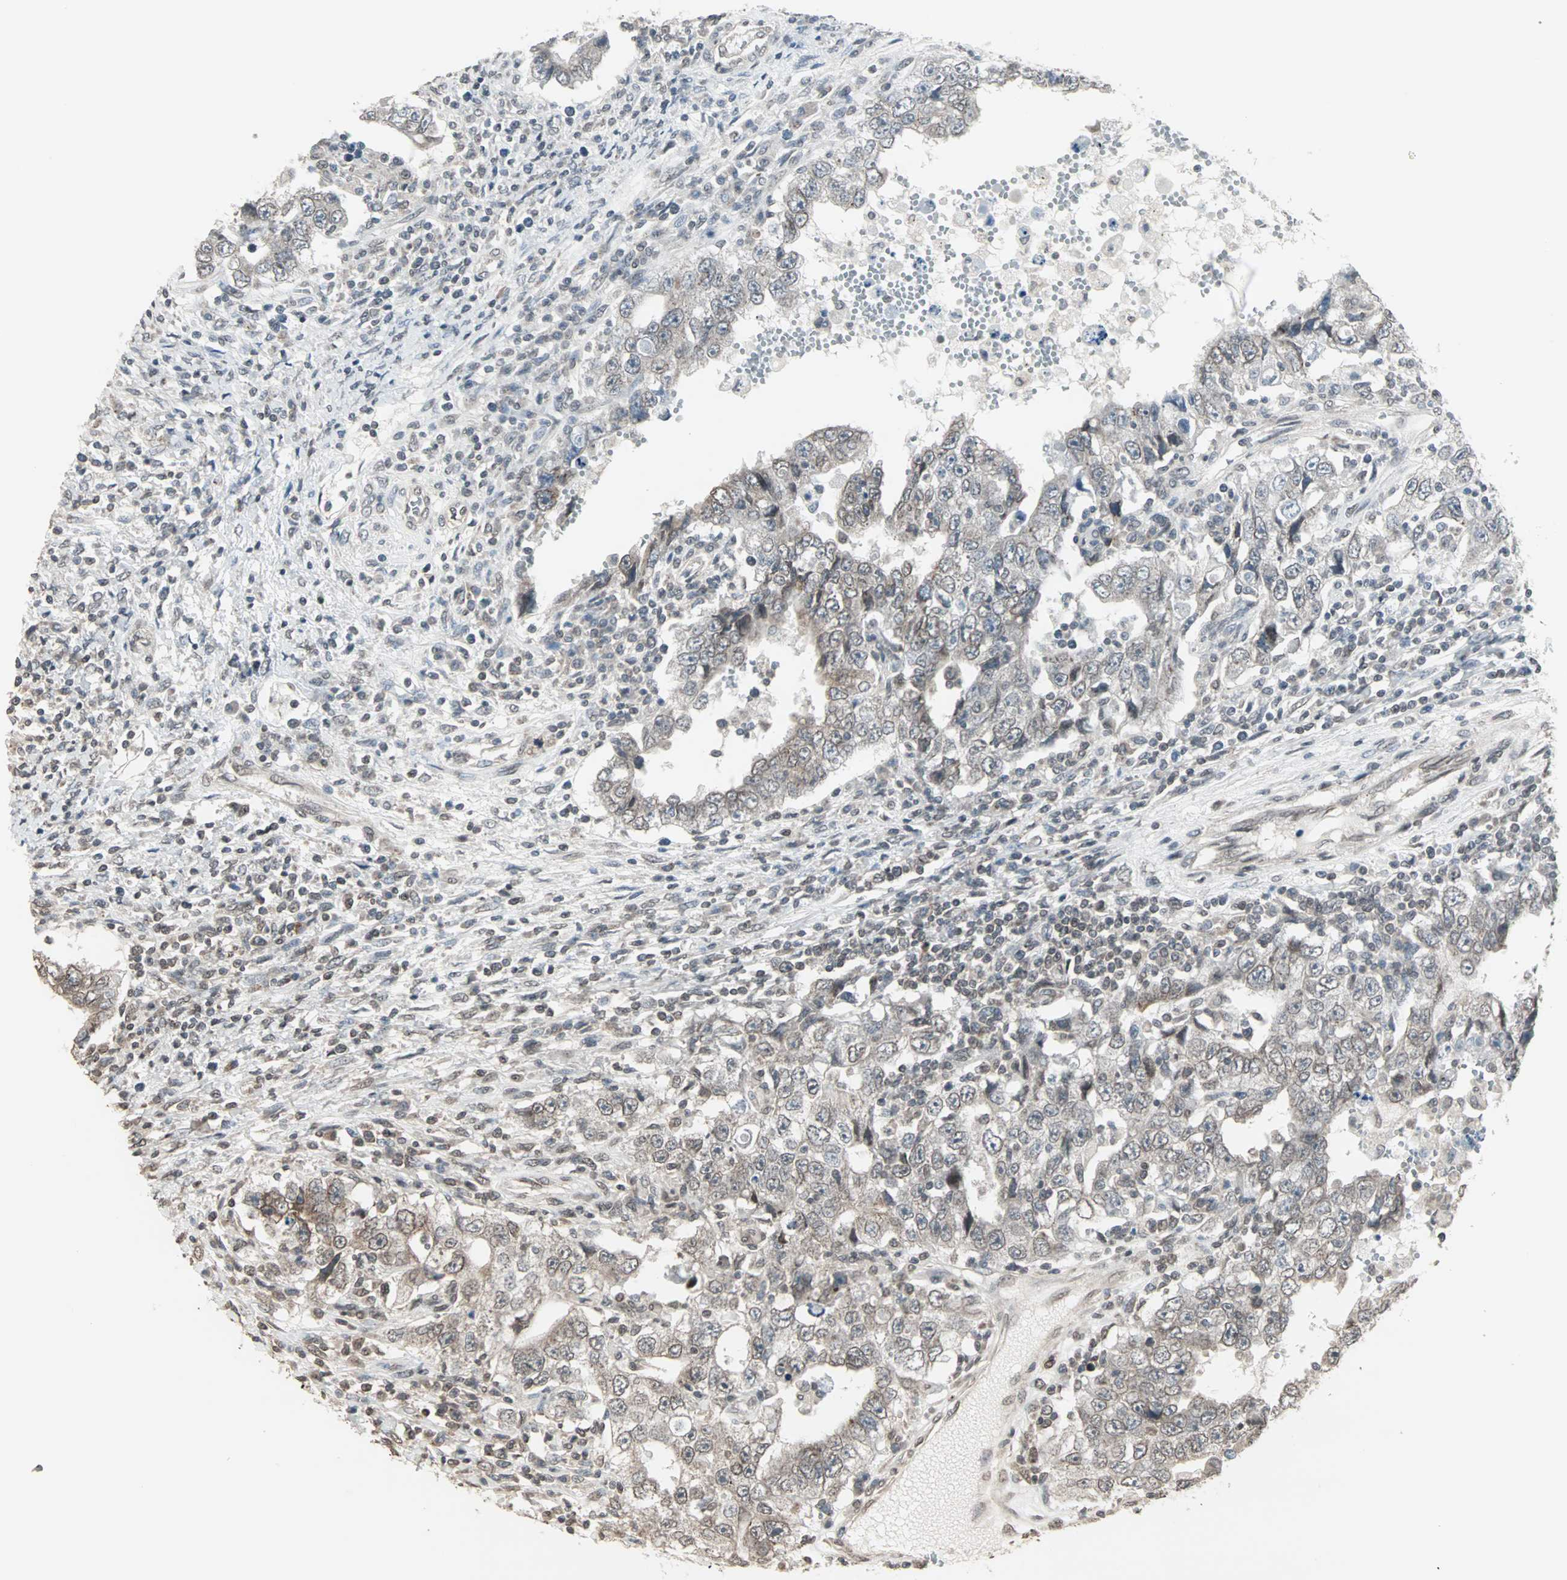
{"staining": {"intensity": "weak", "quantity": "<25%", "location": "cytoplasmic/membranous,nuclear"}, "tissue": "testis cancer", "cell_type": "Tumor cells", "image_type": "cancer", "snomed": [{"axis": "morphology", "description": "Carcinoma, Embryonal, NOS"}, {"axis": "topography", "description": "Testis"}], "caption": "DAB immunohistochemical staining of testis embryonal carcinoma displays no significant expression in tumor cells. (Immunohistochemistry (ihc), brightfield microscopy, high magnification).", "gene": "CBLC", "patient": {"sex": "male", "age": 26}}